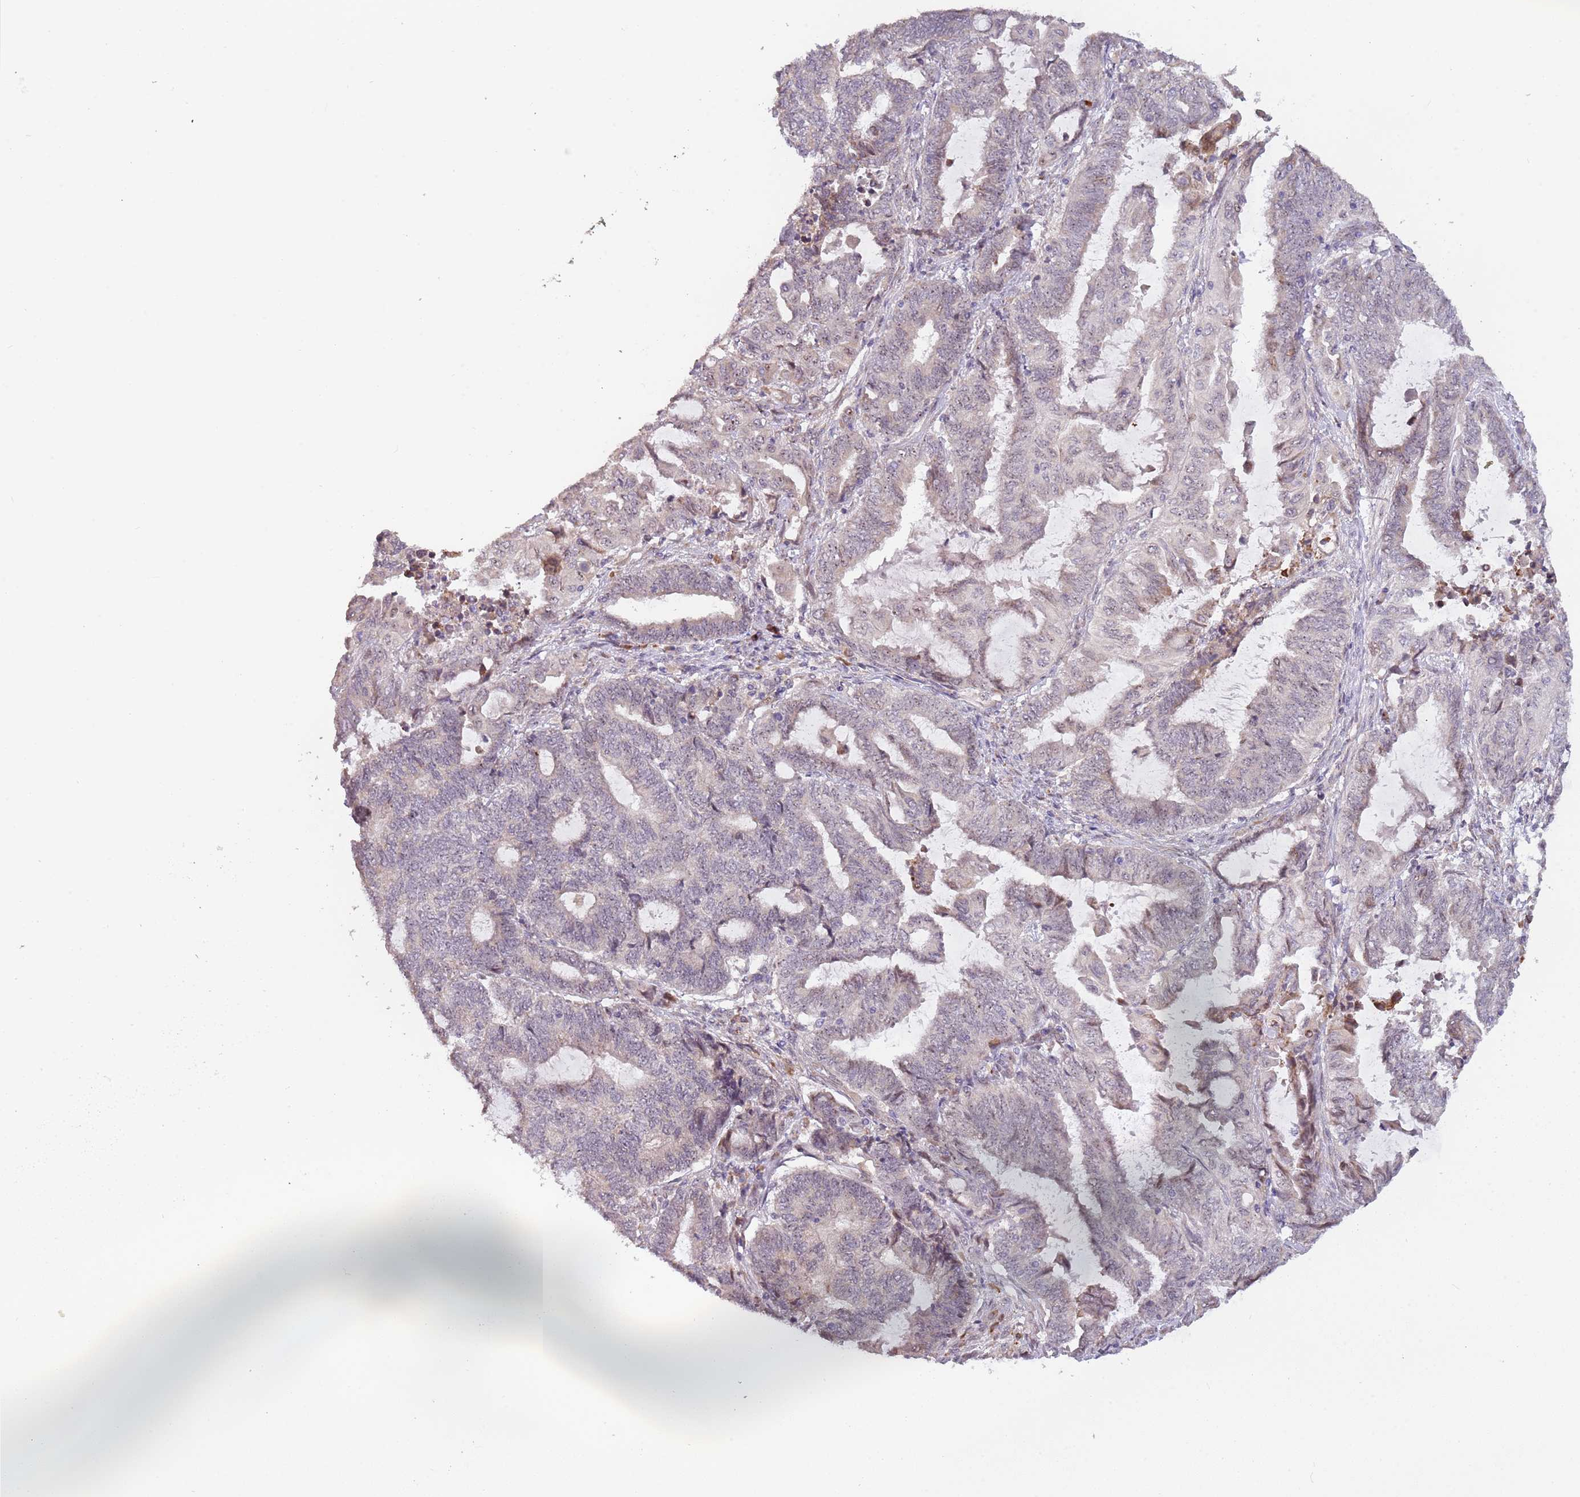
{"staining": {"intensity": "negative", "quantity": "none", "location": "none"}, "tissue": "endometrial cancer", "cell_type": "Tumor cells", "image_type": "cancer", "snomed": [{"axis": "morphology", "description": "Adenocarcinoma, NOS"}, {"axis": "topography", "description": "Uterus"}, {"axis": "topography", "description": "Endometrium"}], "caption": "A micrograph of adenocarcinoma (endometrial) stained for a protein exhibits no brown staining in tumor cells. (DAB (3,3'-diaminobenzidine) immunohistochemistry visualized using brightfield microscopy, high magnification).", "gene": "UCMA", "patient": {"sex": "female", "age": 70}}